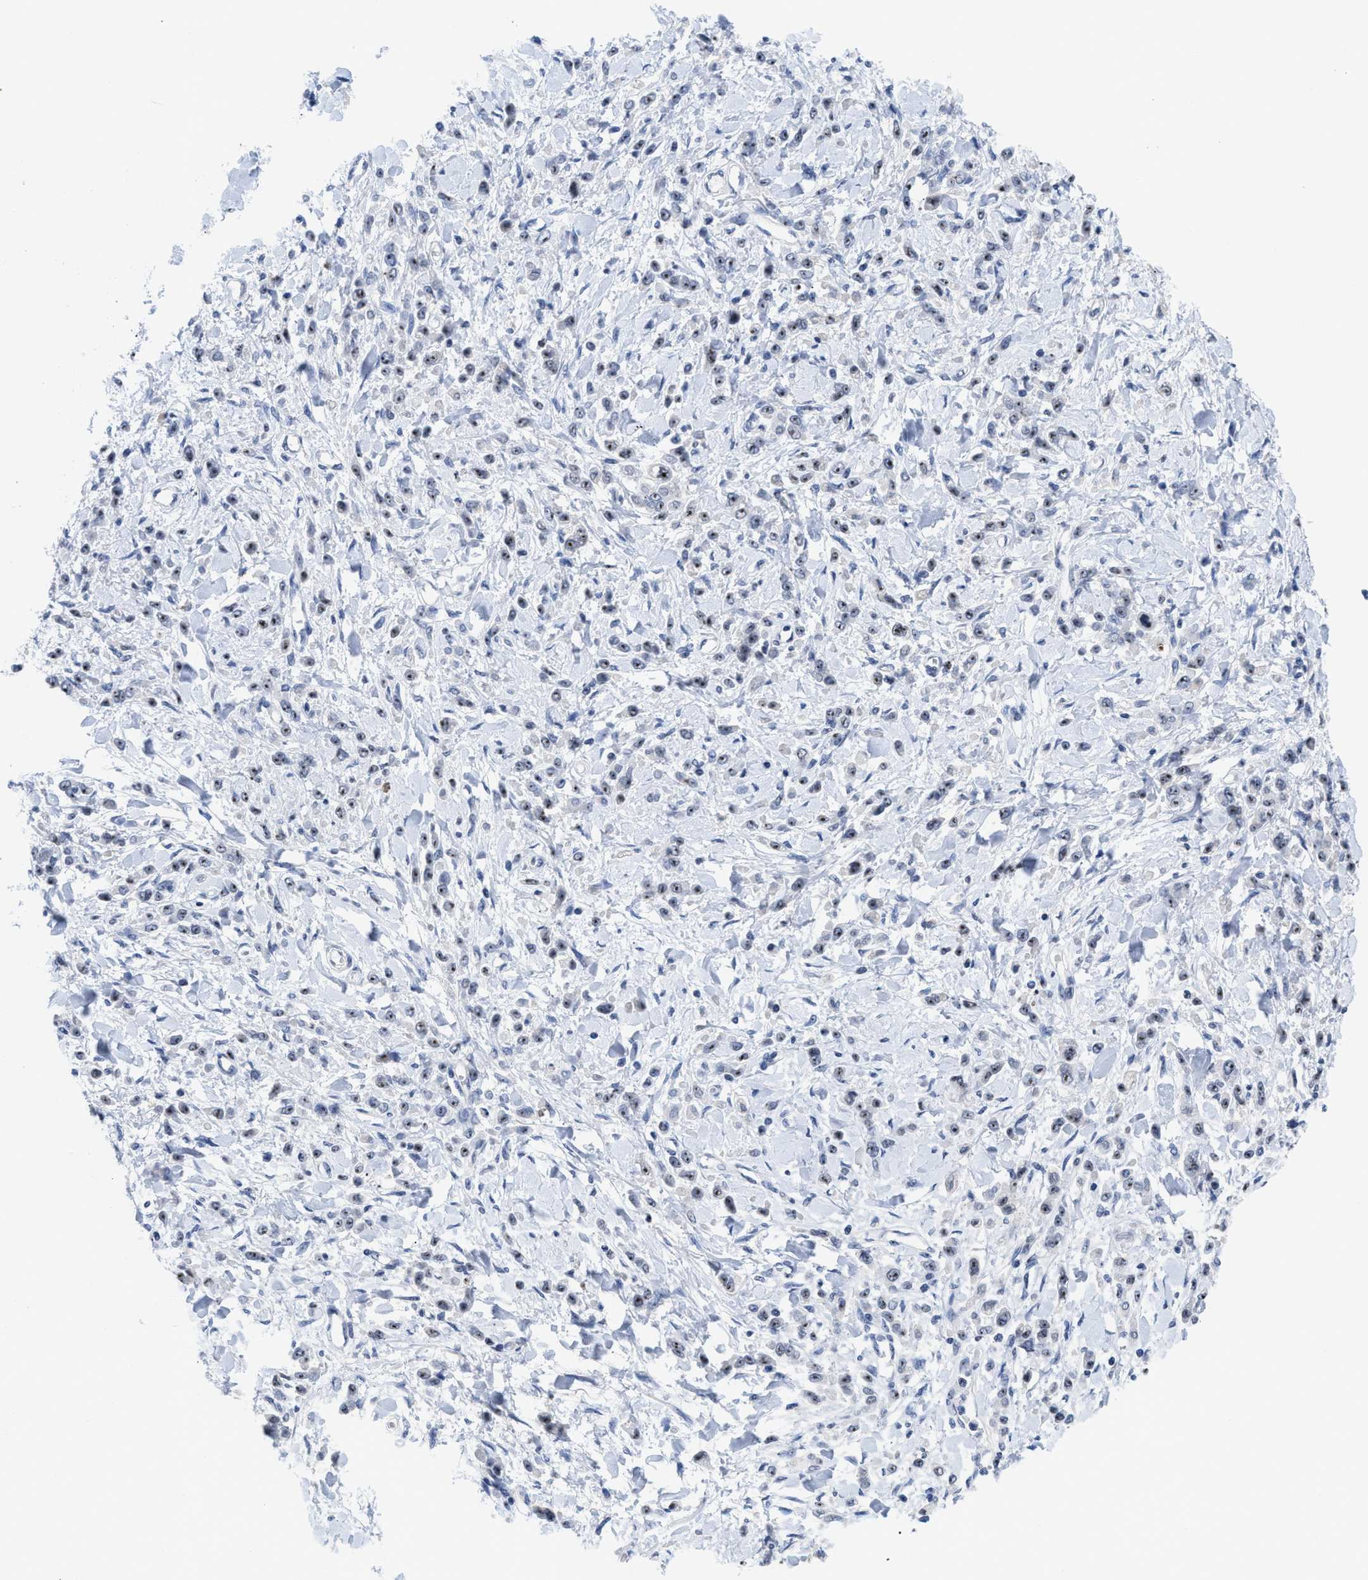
{"staining": {"intensity": "moderate", "quantity": ">75%", "location": "nuclear"}, "tissue": "stomach cancer", "cell_type": "Tumor cells", "image_type": "cancer", "snomed": [{"axis": "morphology", "description": "Normal tissue, NOS"}, {"axis": "morphology", "description": "Adenocarcinoma, NOS"}, {"axis": "topography", "description": "Stomach"}], "caption": "Immunohistochemical staining of human stomach cancer exhibits medium levels of moderate nuclear protein staining in approximately >75% of tumor cells. (DAB IHC with brightfield microscopy, high magnification).", "gene": "NOP58", "patient": {"sex": "male", "age": 82}}